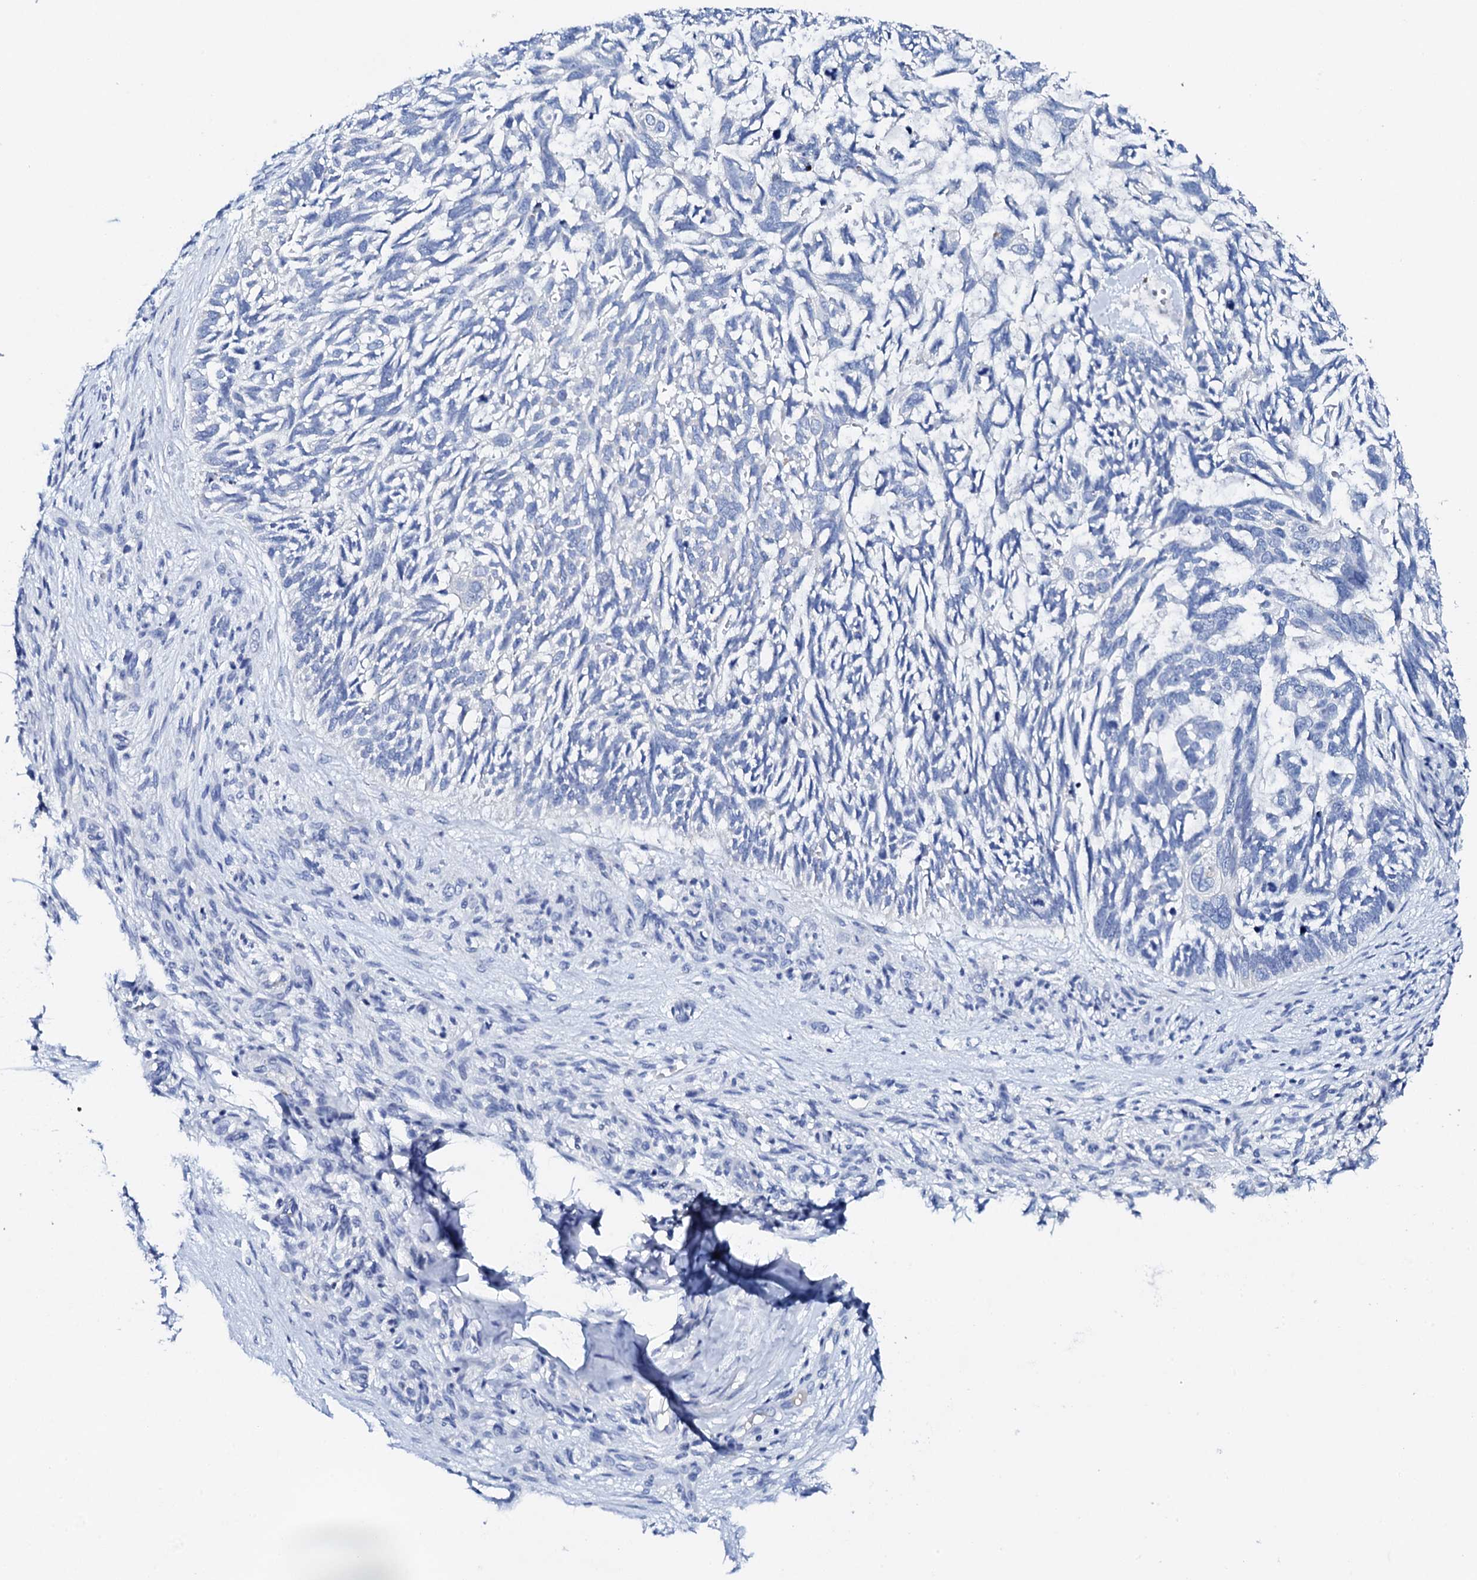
{"staining": {"intensity": "negative", "quantity": "none", "location": "none"}, "tissue": "skin cancer", "cell_type": "Tumor cells", "image_type": "cancer", "snomed": [{"axis": "morphology", "description": "Basal cell carcinoma"}, {"axis": "topography", "description": "Skin"}], "caption": "An image of skin cancer stained for a protein exhibits no brown staining in tumor cells. (DAB (3,3'-diaminobenzidine) IHC visualized using brightfield microscopy, high magnification).", "gene": "FBXL16", "patient": {"sex": "male", "age": 88}}